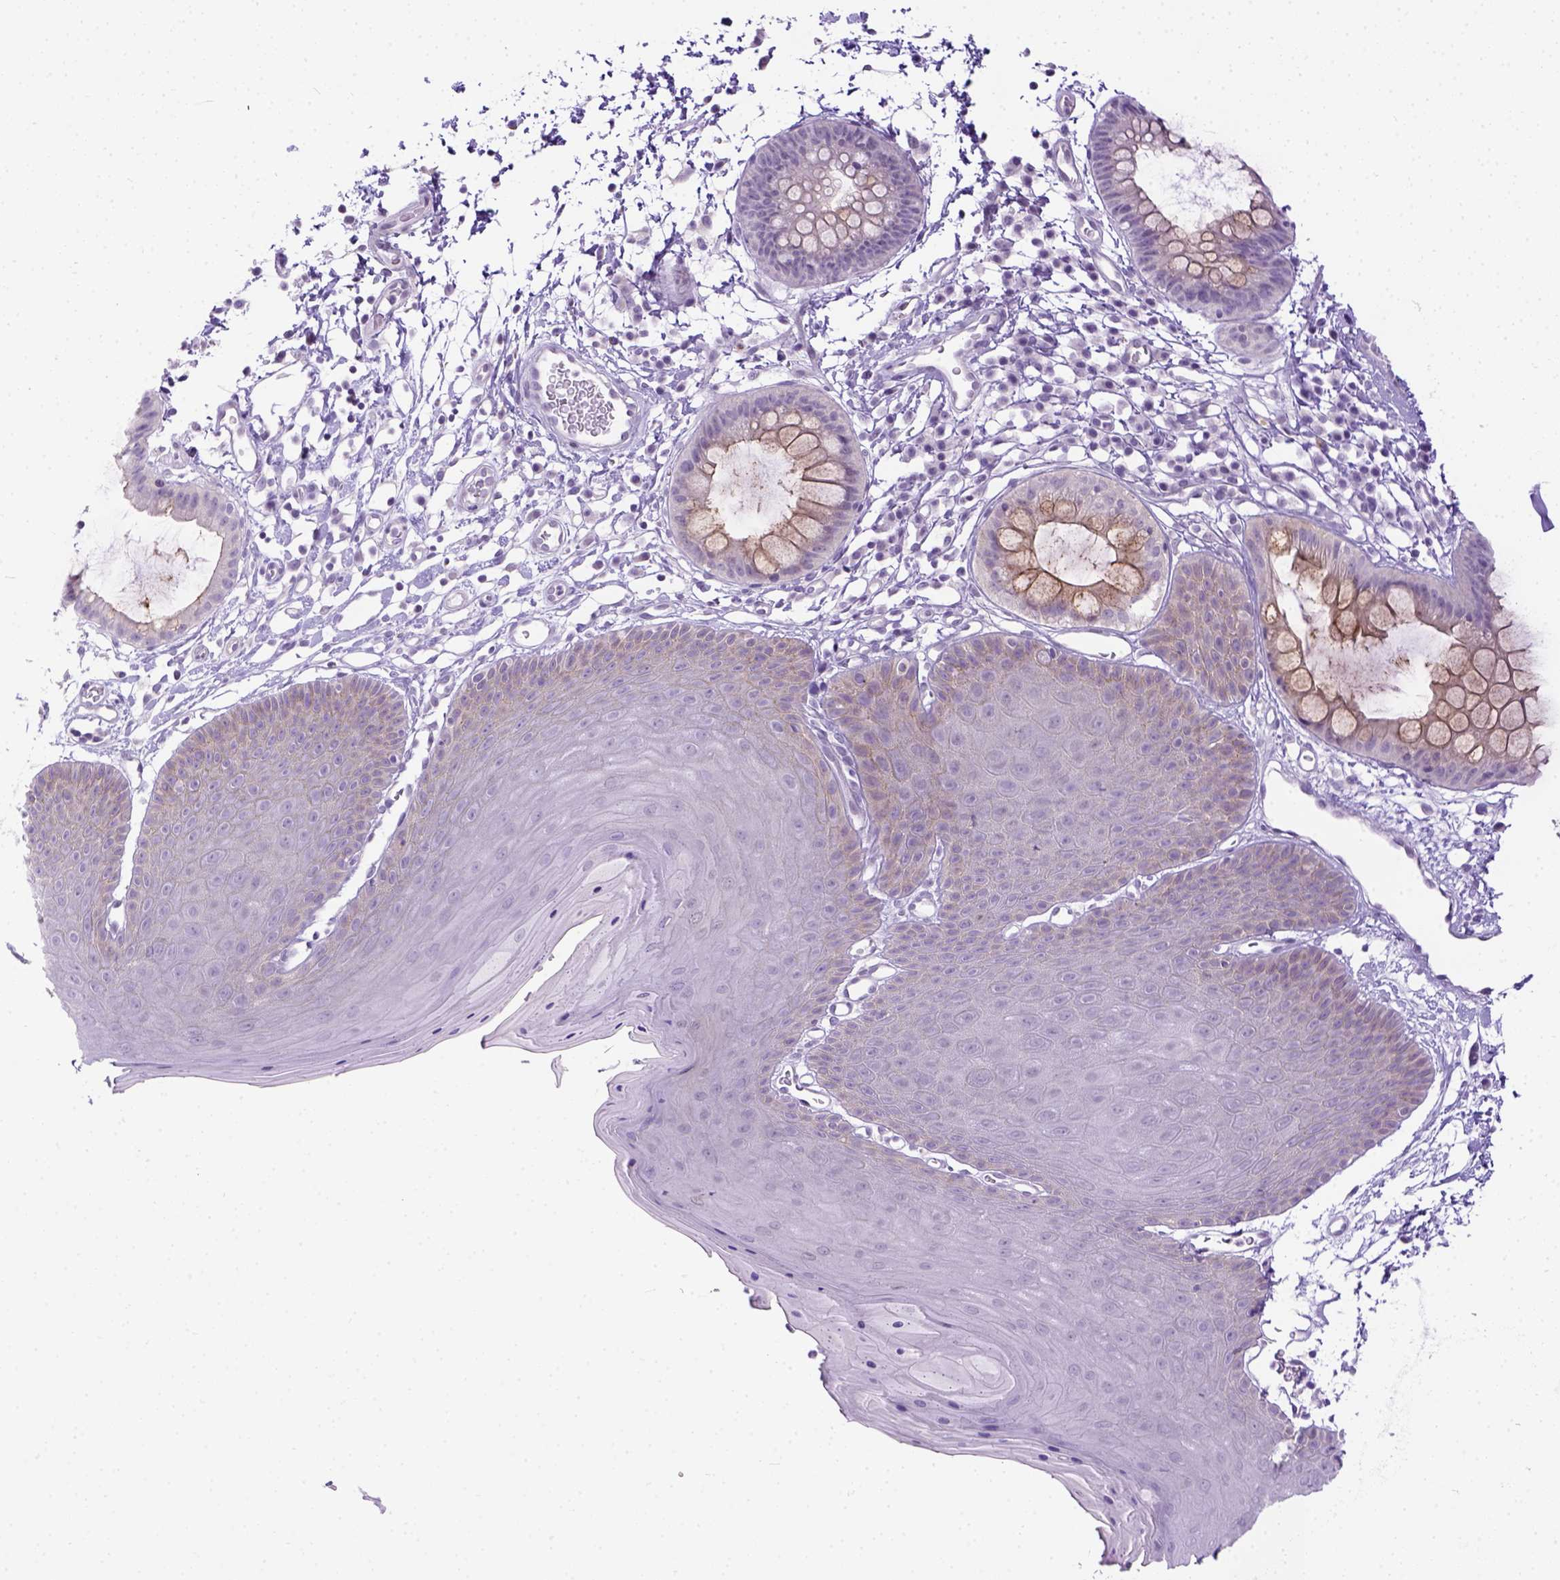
{"staining": {"intensity": "weak", "quantity": "<25%", "location": "cytoplasmic/membranous"}, "tissue": "skin", "cell_type": "Epidermal cells", "image_type": "normal", "snomed": [{"axis": "morphology", "description": "Normal tissue, NOS"}, {"axis": "topography", "description": "Anal"}], "caption": "Immunohistochemistry of normal human skin shows no staining in epidermal cells.", "gene": "FAM184B", "patient": {"sex": "male", "age": 53}}